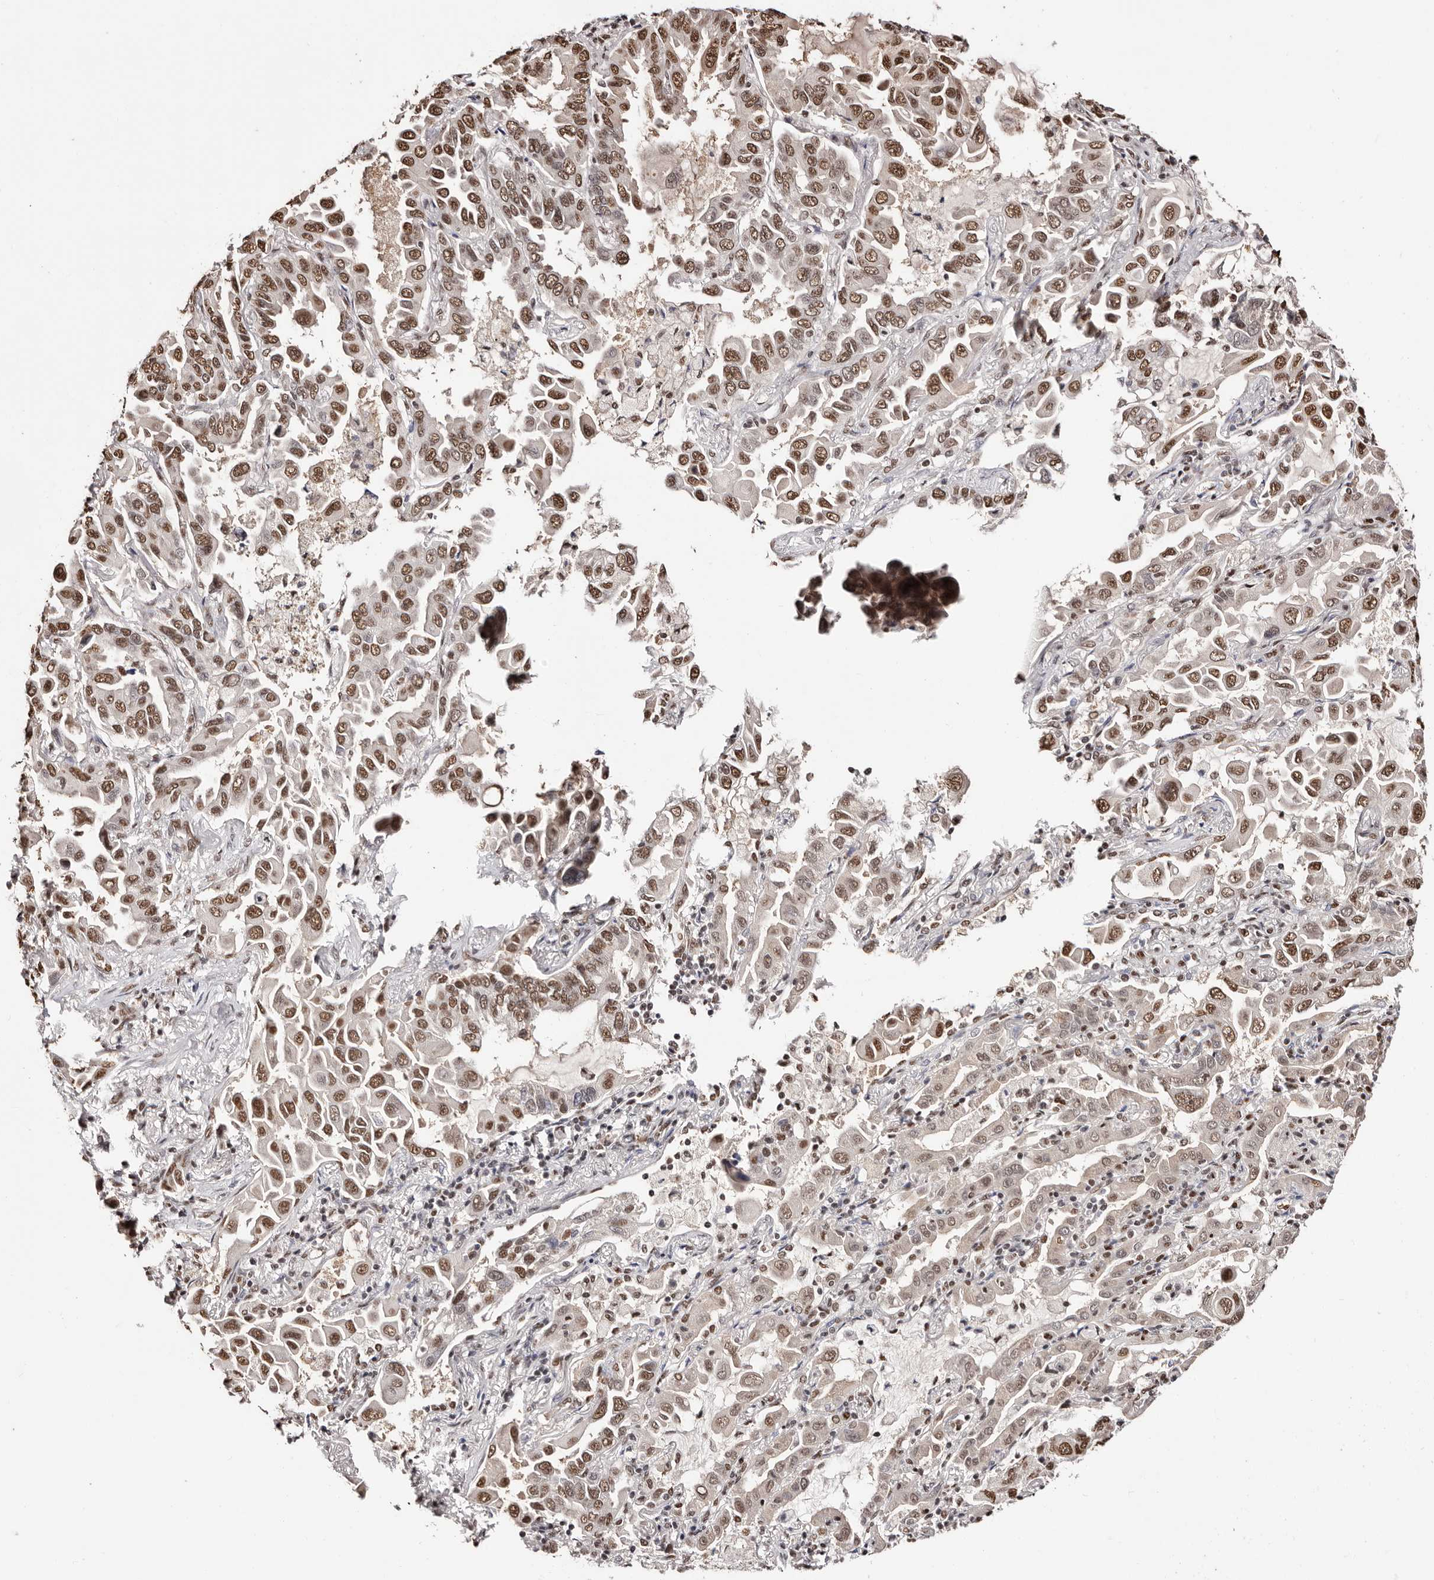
{"staining": {"intensity": "moderate", "quantity": "25%-75%", "location": "nuclear"}, "tissue": "lung cancer", "cell_type": "Tumor cells", "image_type": "cancer", "snomed": [{"axis": "morphology", "description": "Adenocarcinoma, NOS"}, {"axis": "topography", "description": "Lung"}], "caption": "A photomicrograph of human lung cancer (adenocarcinoma) stained for a protein reveals moderate nuclear brown staining in tumor cells.", "gene": "BICRAL", "patient": {"sex": "male", "age": 64}}